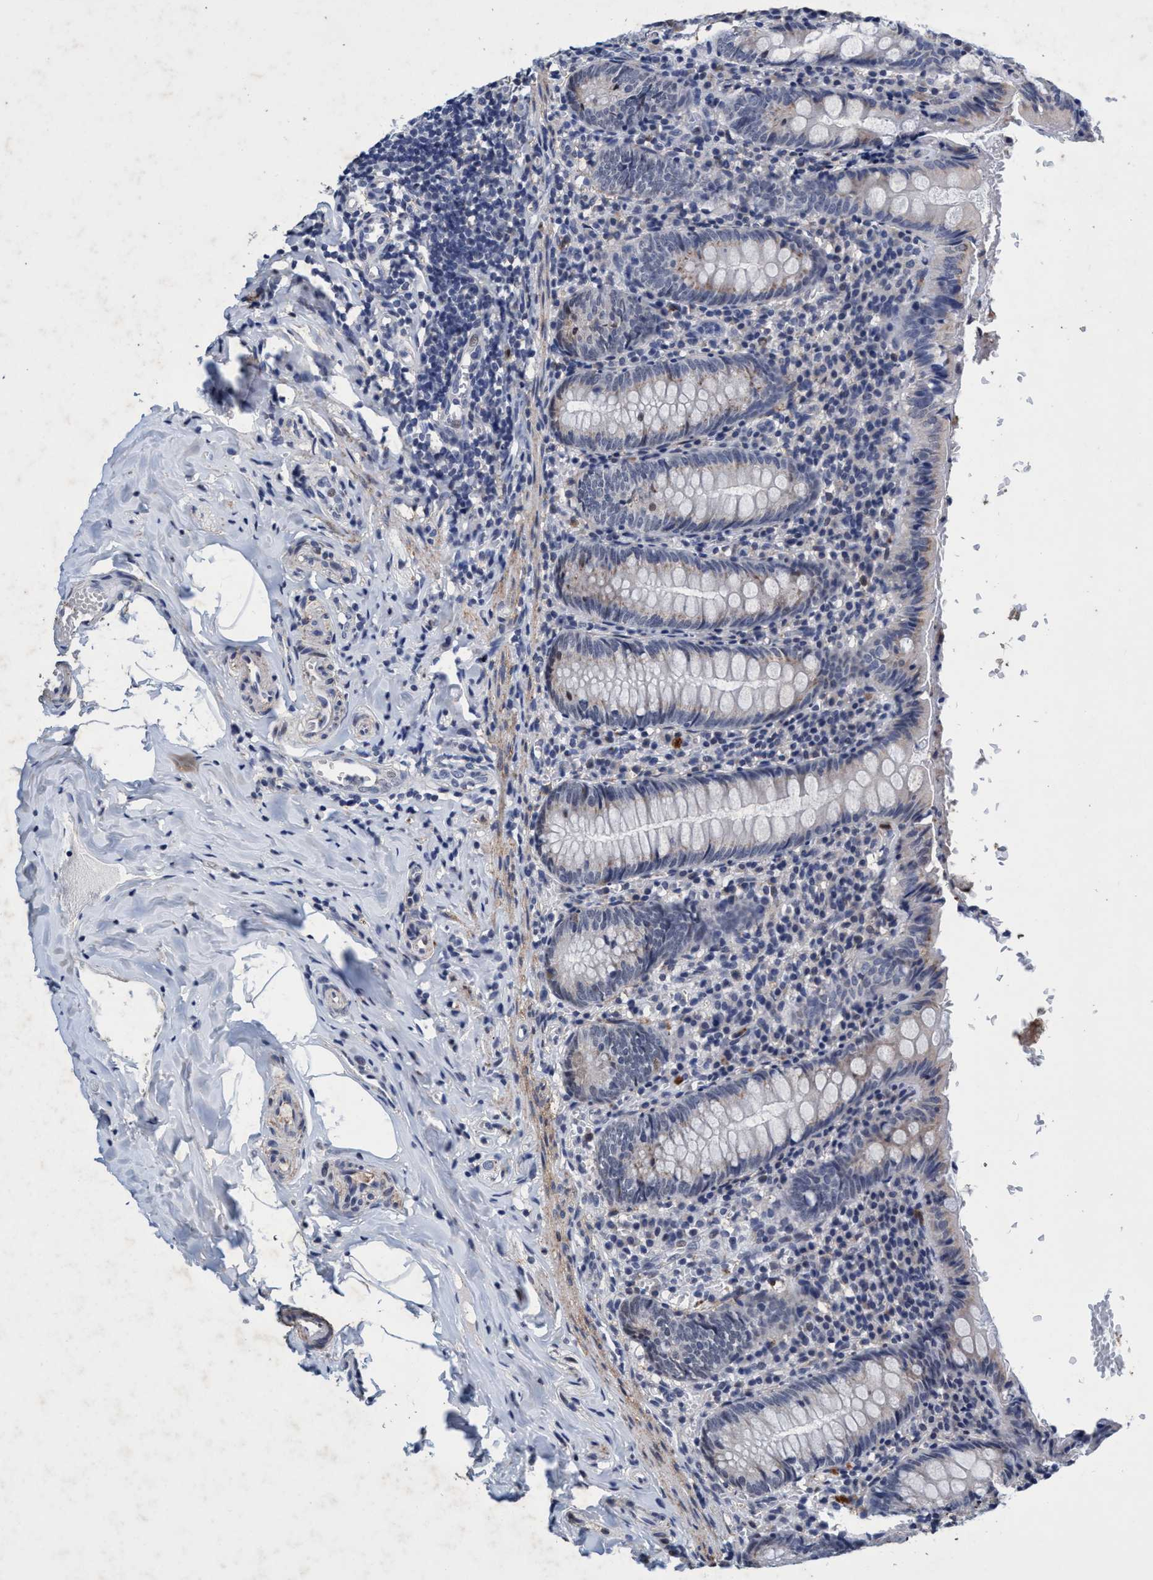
{"staining": {"intensity": "weak", "quantity": "<25%", "location": "cytoplasmic/membranous"}, "tissue": "appendix", "cell_type": "Glandular cells", "image_type": "normal", "snomed": [{"axis": "morphology", "description": "Normal tissue, NOS"}, {"axis": "topography", "description": "Appendix"}], "caption": "IHC of benign human appendix shows no positivity in glandular cells. (DAB immunohistochemistry (IHC) visualized using brightfield microscopy, high magnification).", "gene": "GRB14", "patient": {"sex": "female", "age": 10}}